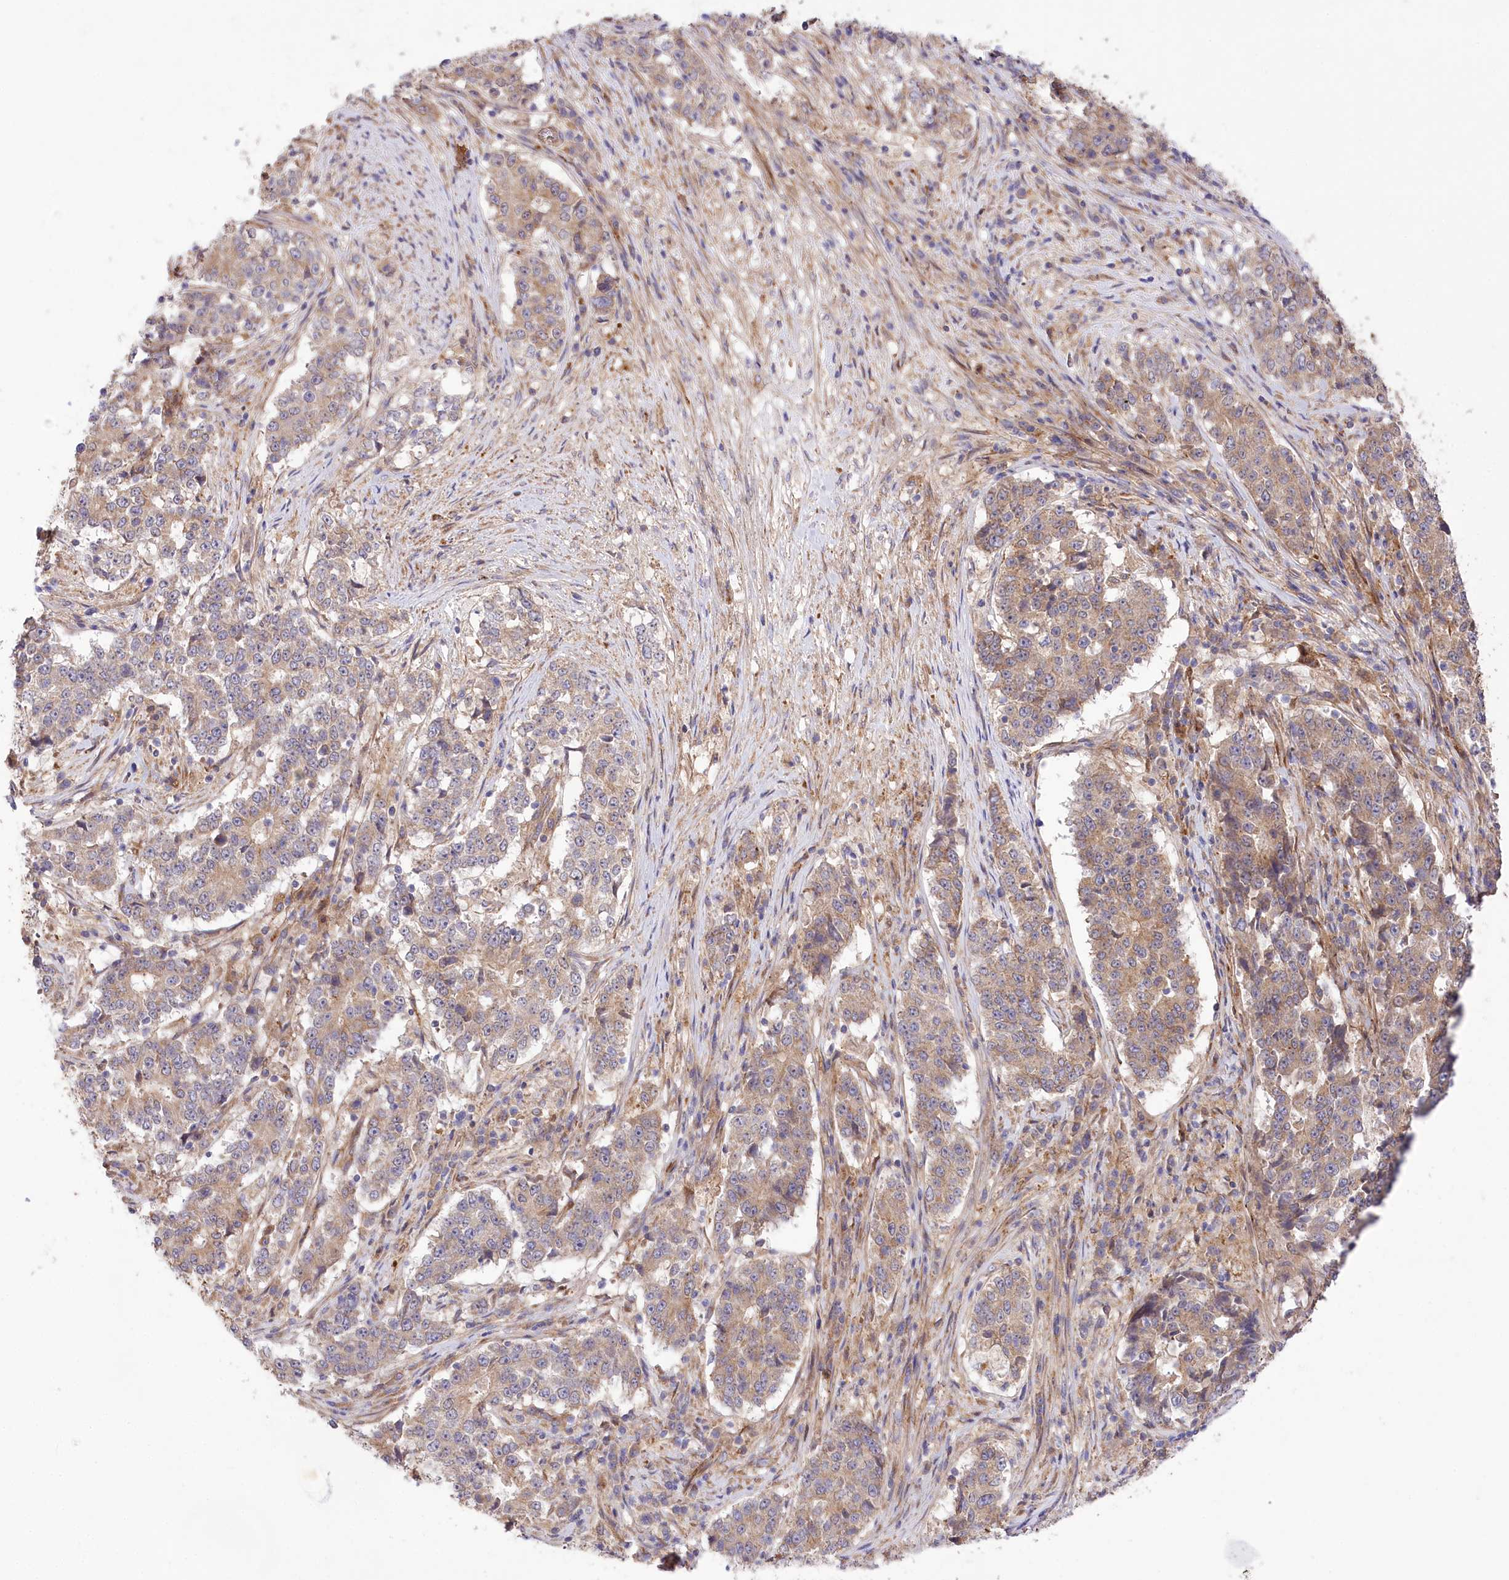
{"staining": {"intensity": "weak", "quantity": ">75%", "location": "cytoplasmic/membranous"}, "tissue": "stomach cancer", "cell_type": "Tumor cells", "image_type": "cancer", "snomed": [{"axis": "morphology", "description": "Adenocarcinoma, NOS"}, {"axis": "topography", "description": "Stomach"}], "caption": "Immunohistochemistry (IHC) micrograph of human stomach adenocarcinoma stained for a protein (brown), which displays low levels of weak cytoplasmic/membranous expression in approximately >75% of tumor cells.", "gene": "TRUB1", "patient": {"sex": "male", "age": 59}}